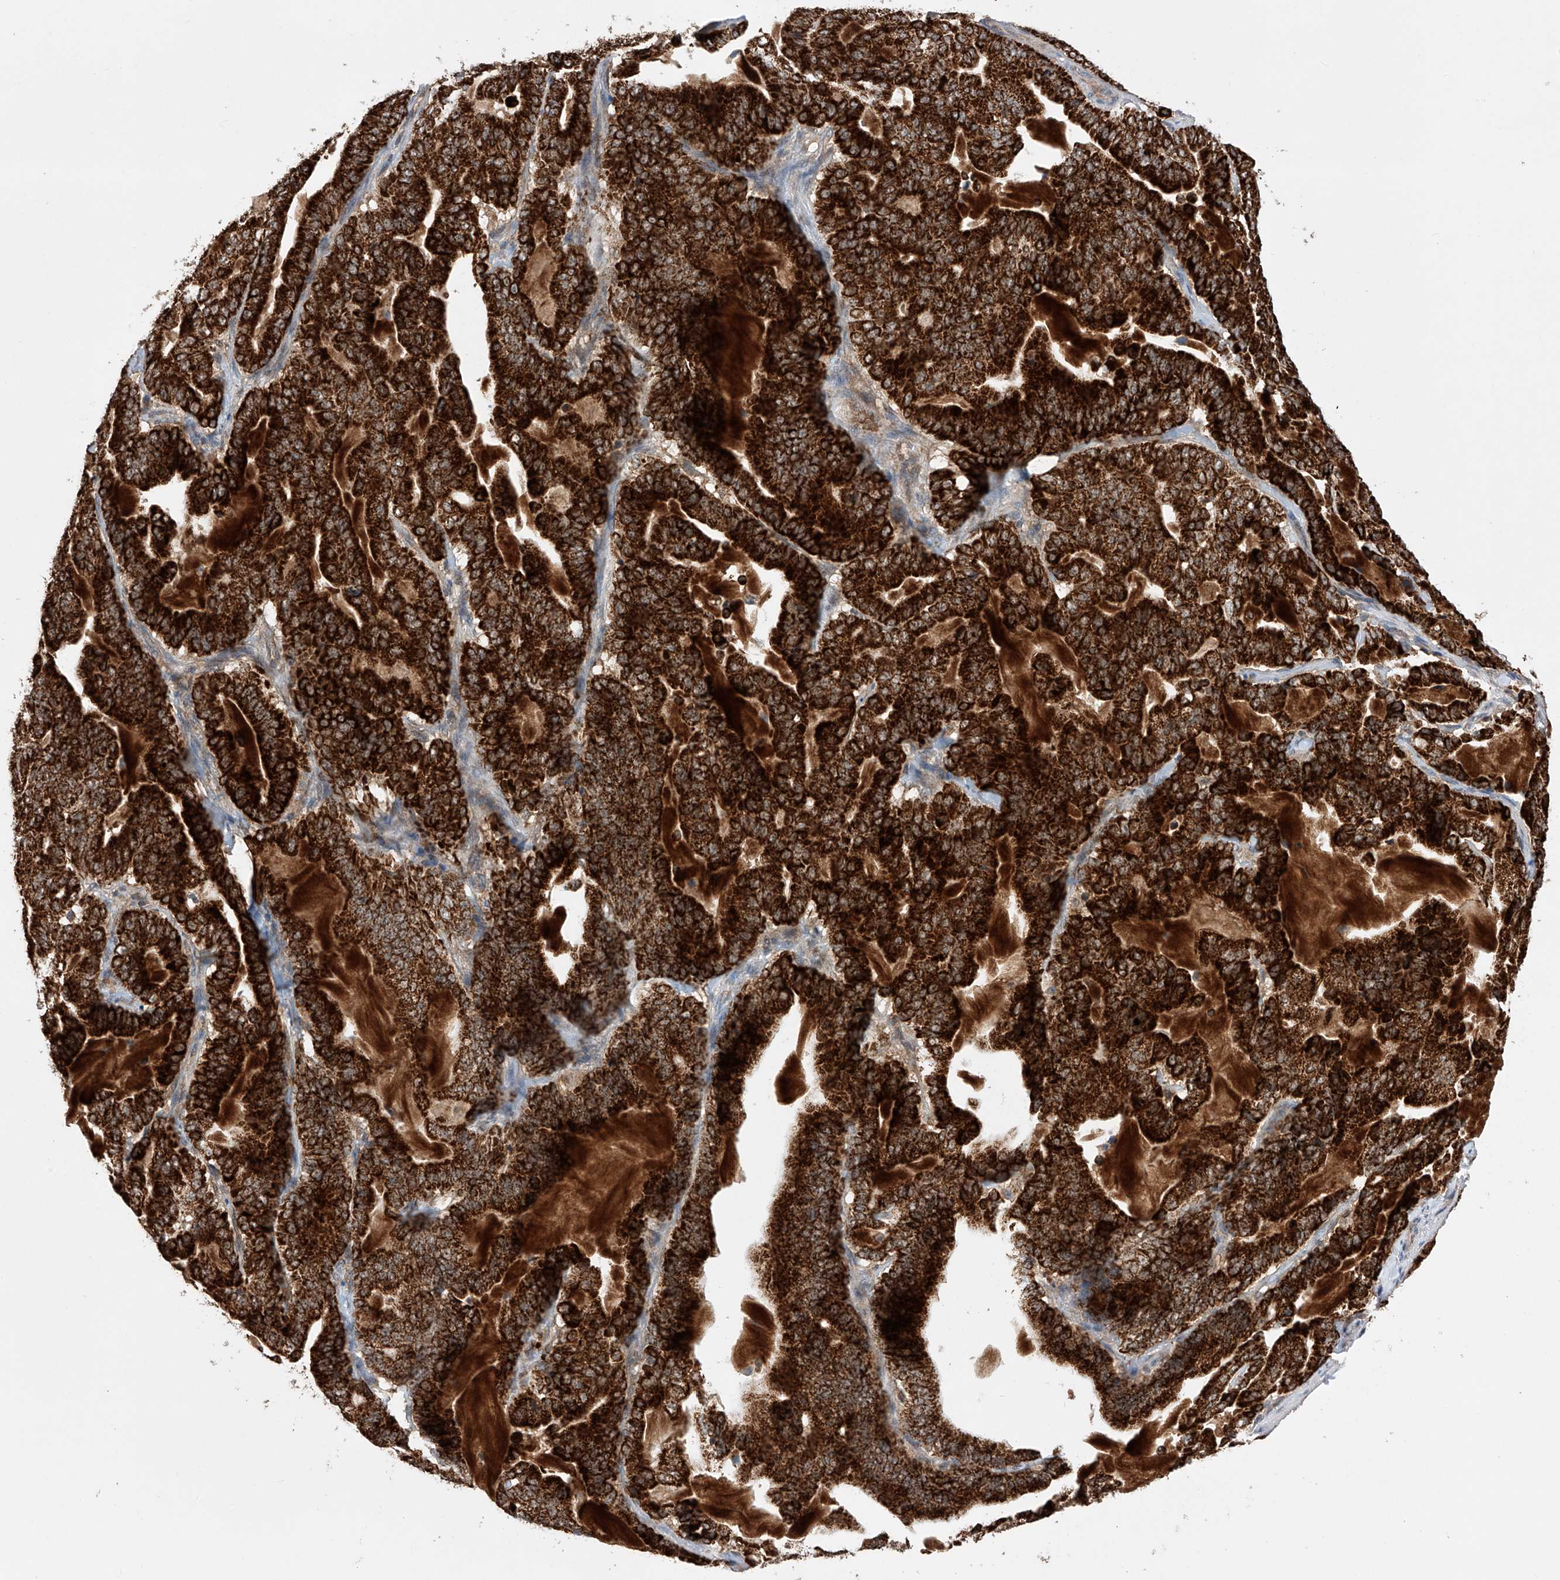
{"staining": {"intensity": "strong", "quantity": ">75%", "location": "cytoplasmic/membranous"}, "tissue": "pancreatic cancer", "cell_type": "Tumor cells", "image_type": "cancer", "snomed": [{"axis": "morphology", "description": "Adenocarcinoma, NOS"}, {"axis": "topography", "description": "Pancreas"}], "caption": "Strong cytoplasmic/membranous protein expression is present in approximately >75% of tumor cells in pancreatic adenocarcinoma.", "gene": "SDHAF4", "patient": {"sex": "male", "age": 63}}